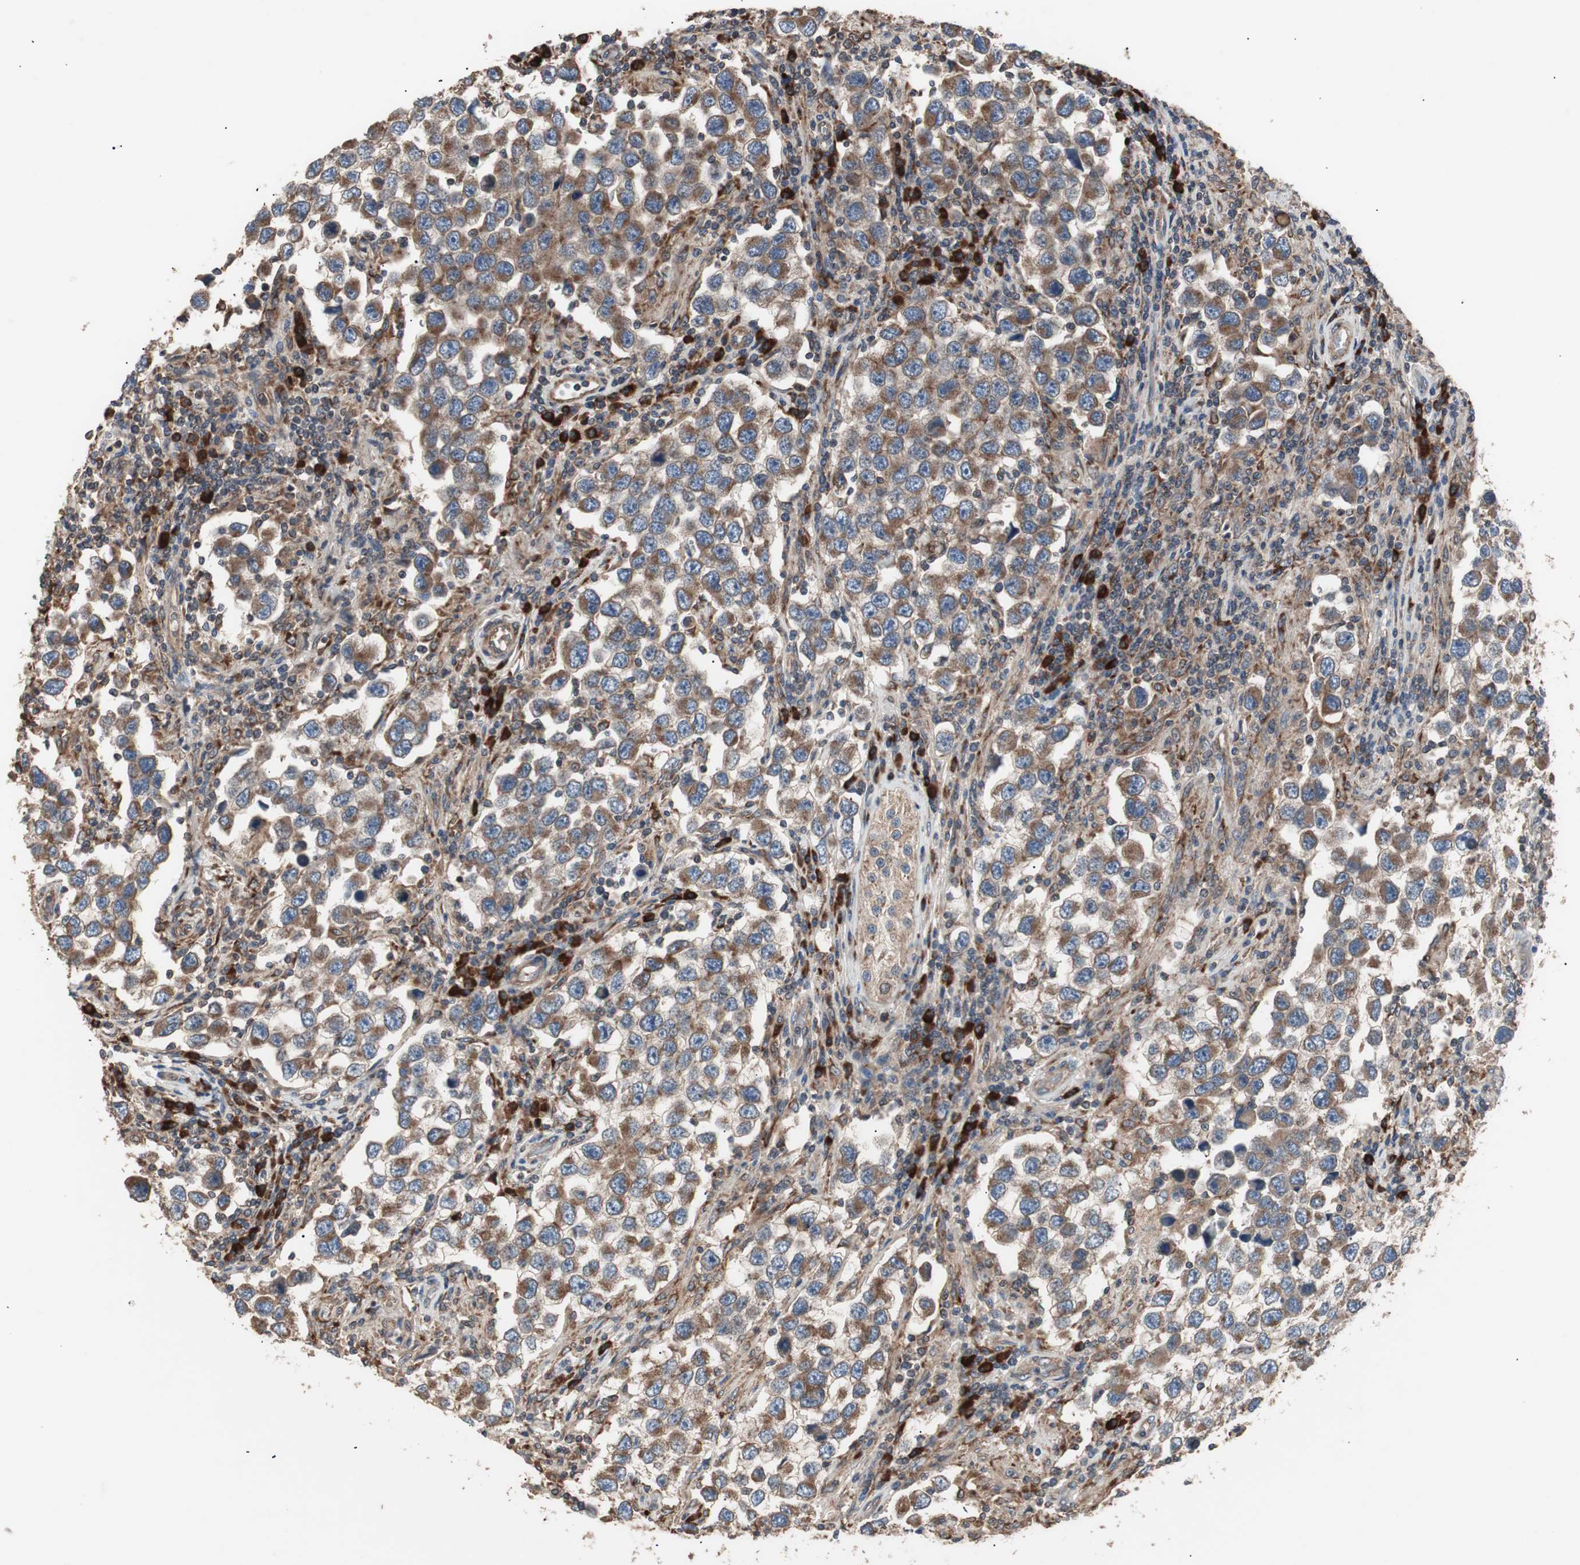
{"staining": {"intensity": "moderate", "quantity": ">75%", "location": "cytoplasmic/membranous"}, "tissue": "testis cancer", "cell_type": "Tumor cells", "image_type": "cancer", "snomed": [{"axis": "morphology", "description": "Carcinoma, Embryonal, NOS"}, {"axis": "topography", "description": "Testis"}], "caption": "A histopathology image of testis embryonal carcinoma stained for a protein demonstrates moderate cytoplasmic/membranous brown staining in tumor cells. The staining was performed using DAB, with brown indicating positive protein expression. Nuclei are stained blue with hematoxylin.", "gene": "LZTS1", "patient": {"sex": "male", "age": 21}}